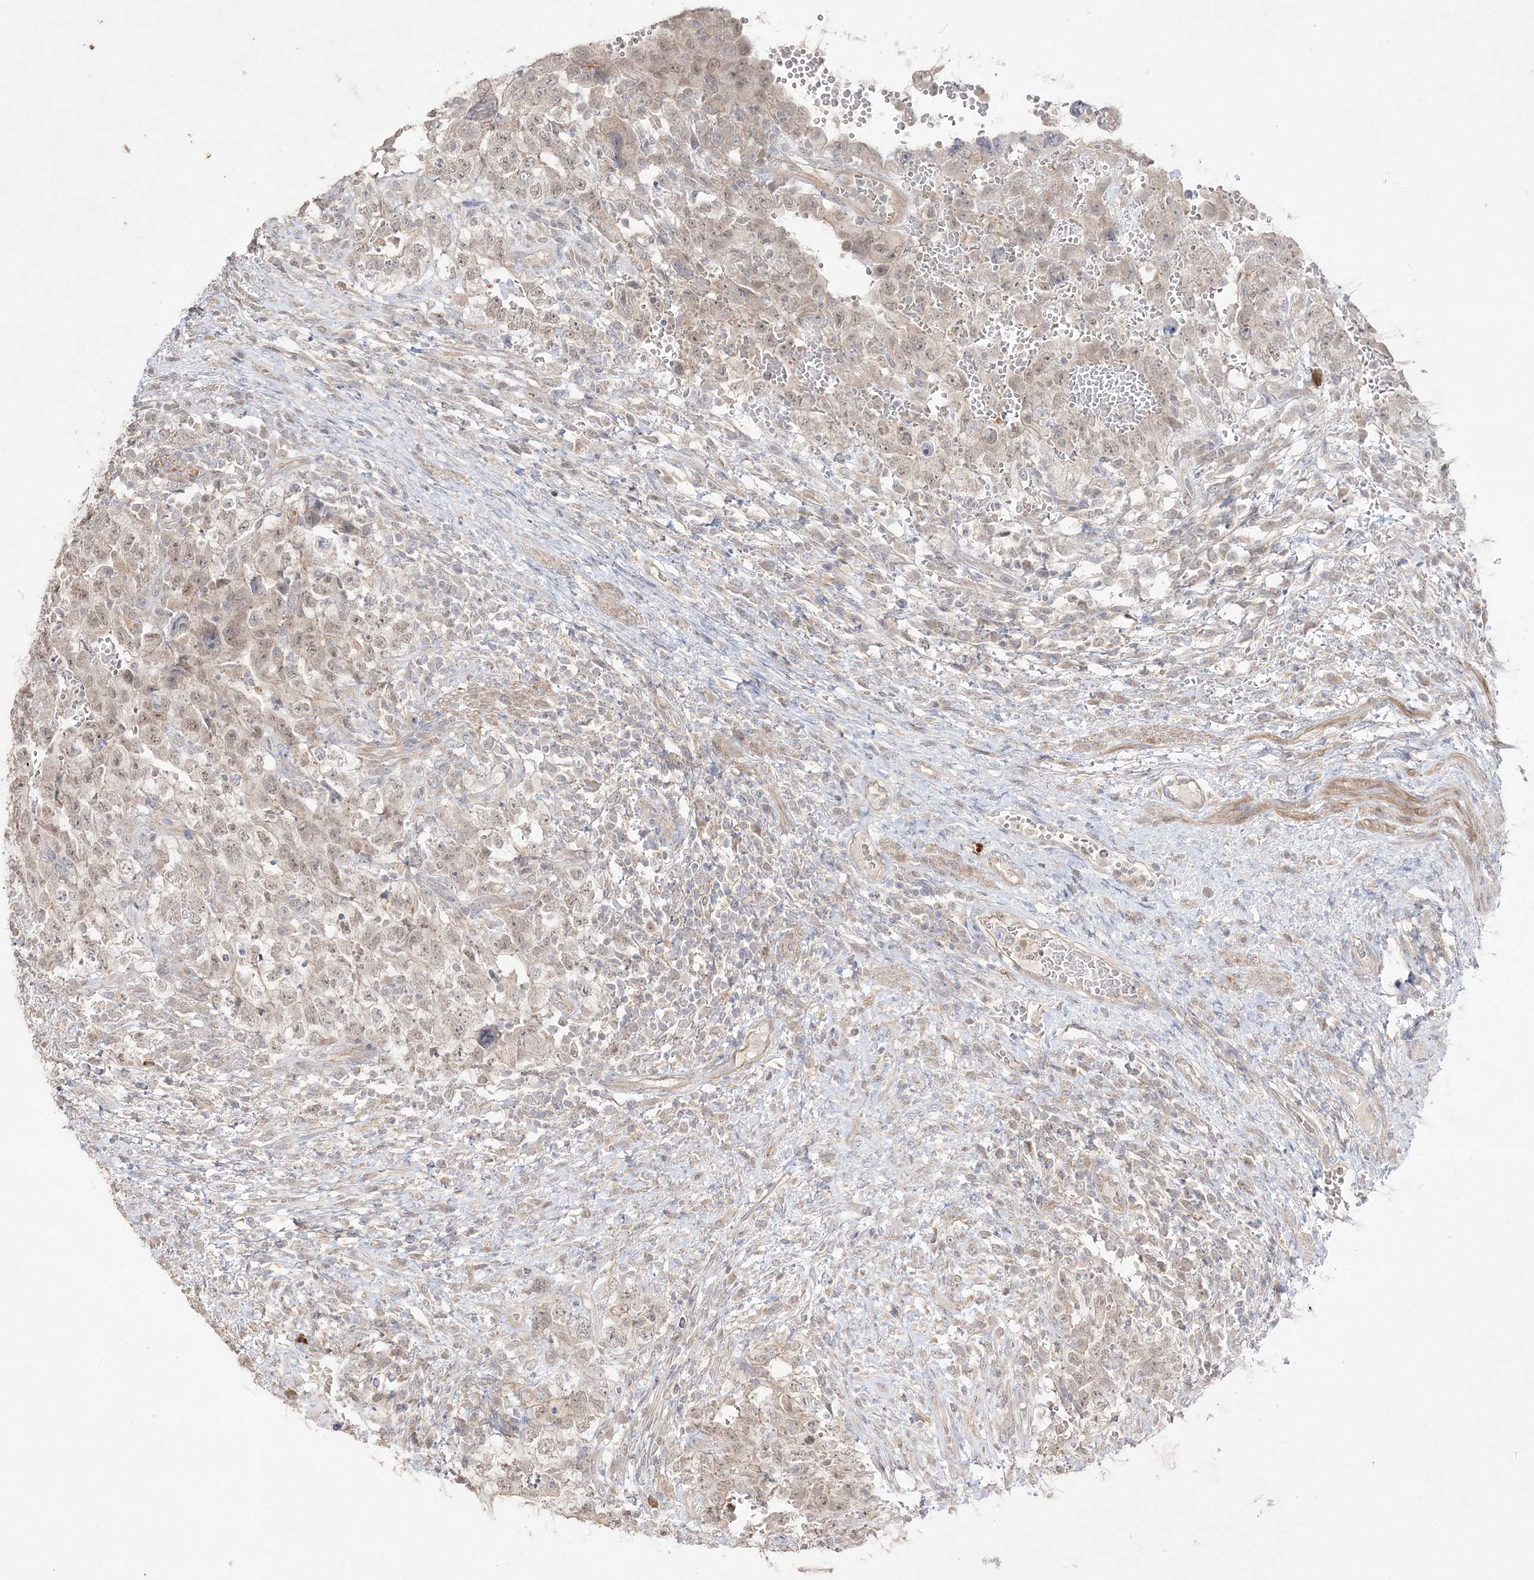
{"staining": {"intensity": "weak", "quantity": ">75%", "location": "nuclear"}, "tissue": "testis cancer", "cell_type": "Tumor cells", "image_type": "cancer", "snomed": [{"axis": "morphology", "description": "Carcinoma, Embryonal, NOS"}, {"axis": "topography", "description": "Testis"}], "caption": "Testis cancer stained with a protein marker shows weak staining in tumor cells.", "gene": "SH3BP4", "patient": {"sex": "male", "age": 26}}